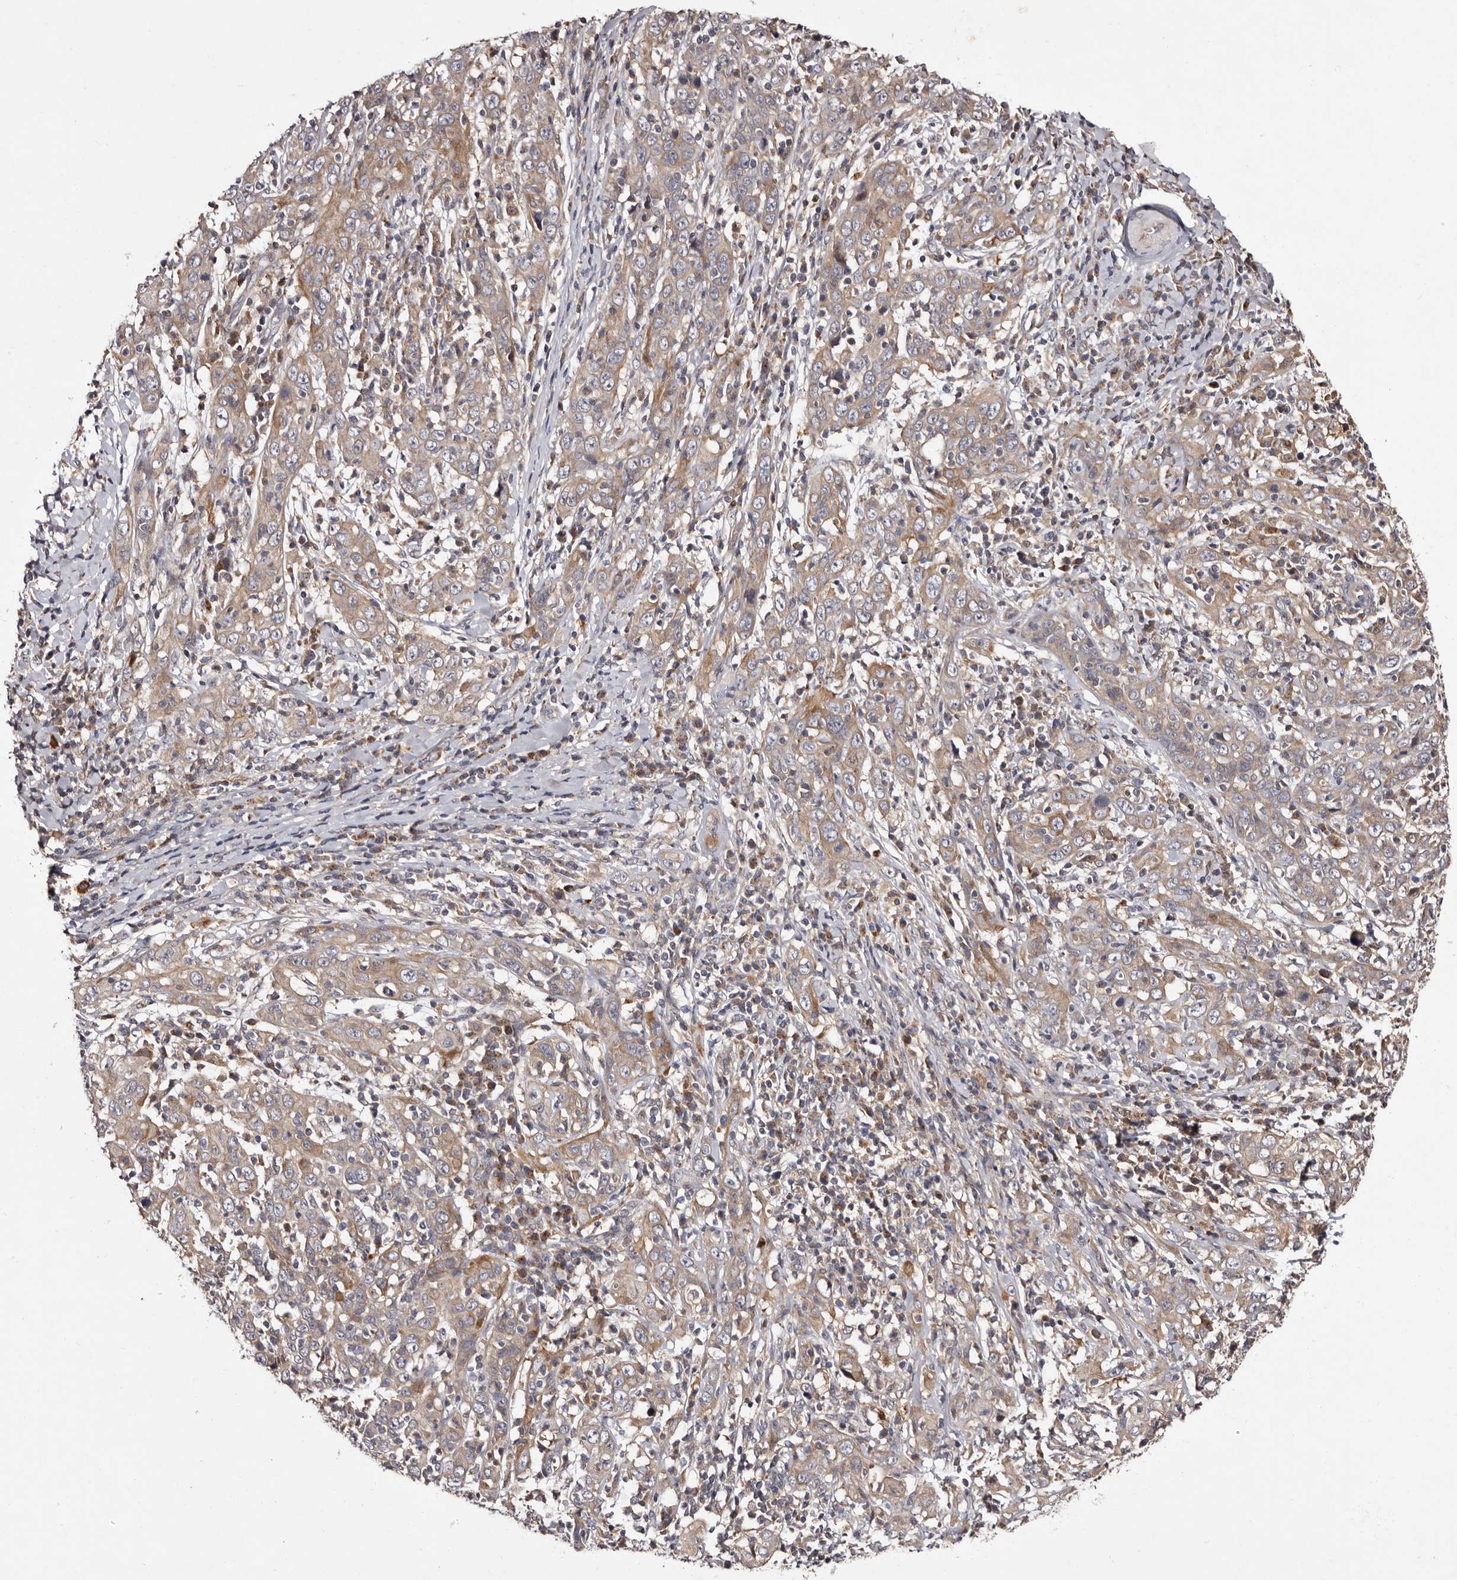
{"staining": {"intensity": "weak", "quantity": ">75%", "location": "cytoplasmic/membranous"}, "tissue": "cervical cancer", "cell_type": "Tumor cells", "image_type": "cancer", "snomed": [{"axis": "morphology", "description": "Squamous cell carcinoma, NOS"}, {"axis": "topography", "description": "Cervix"}], "caption": "Protein analysis of cervical cancer (squamous cell carcinoma) tissue shows weak cytoplasmic/membranous expression in approximately >75% of tumor cells. Using DAB (3,3'-diaminobenzidine) (brown) and hematoxylin (blue) stains, captured at high magnification using brightfield microscopy.", "gene": "DNPH1", "patient": {"sex": "female", "age": 46}}